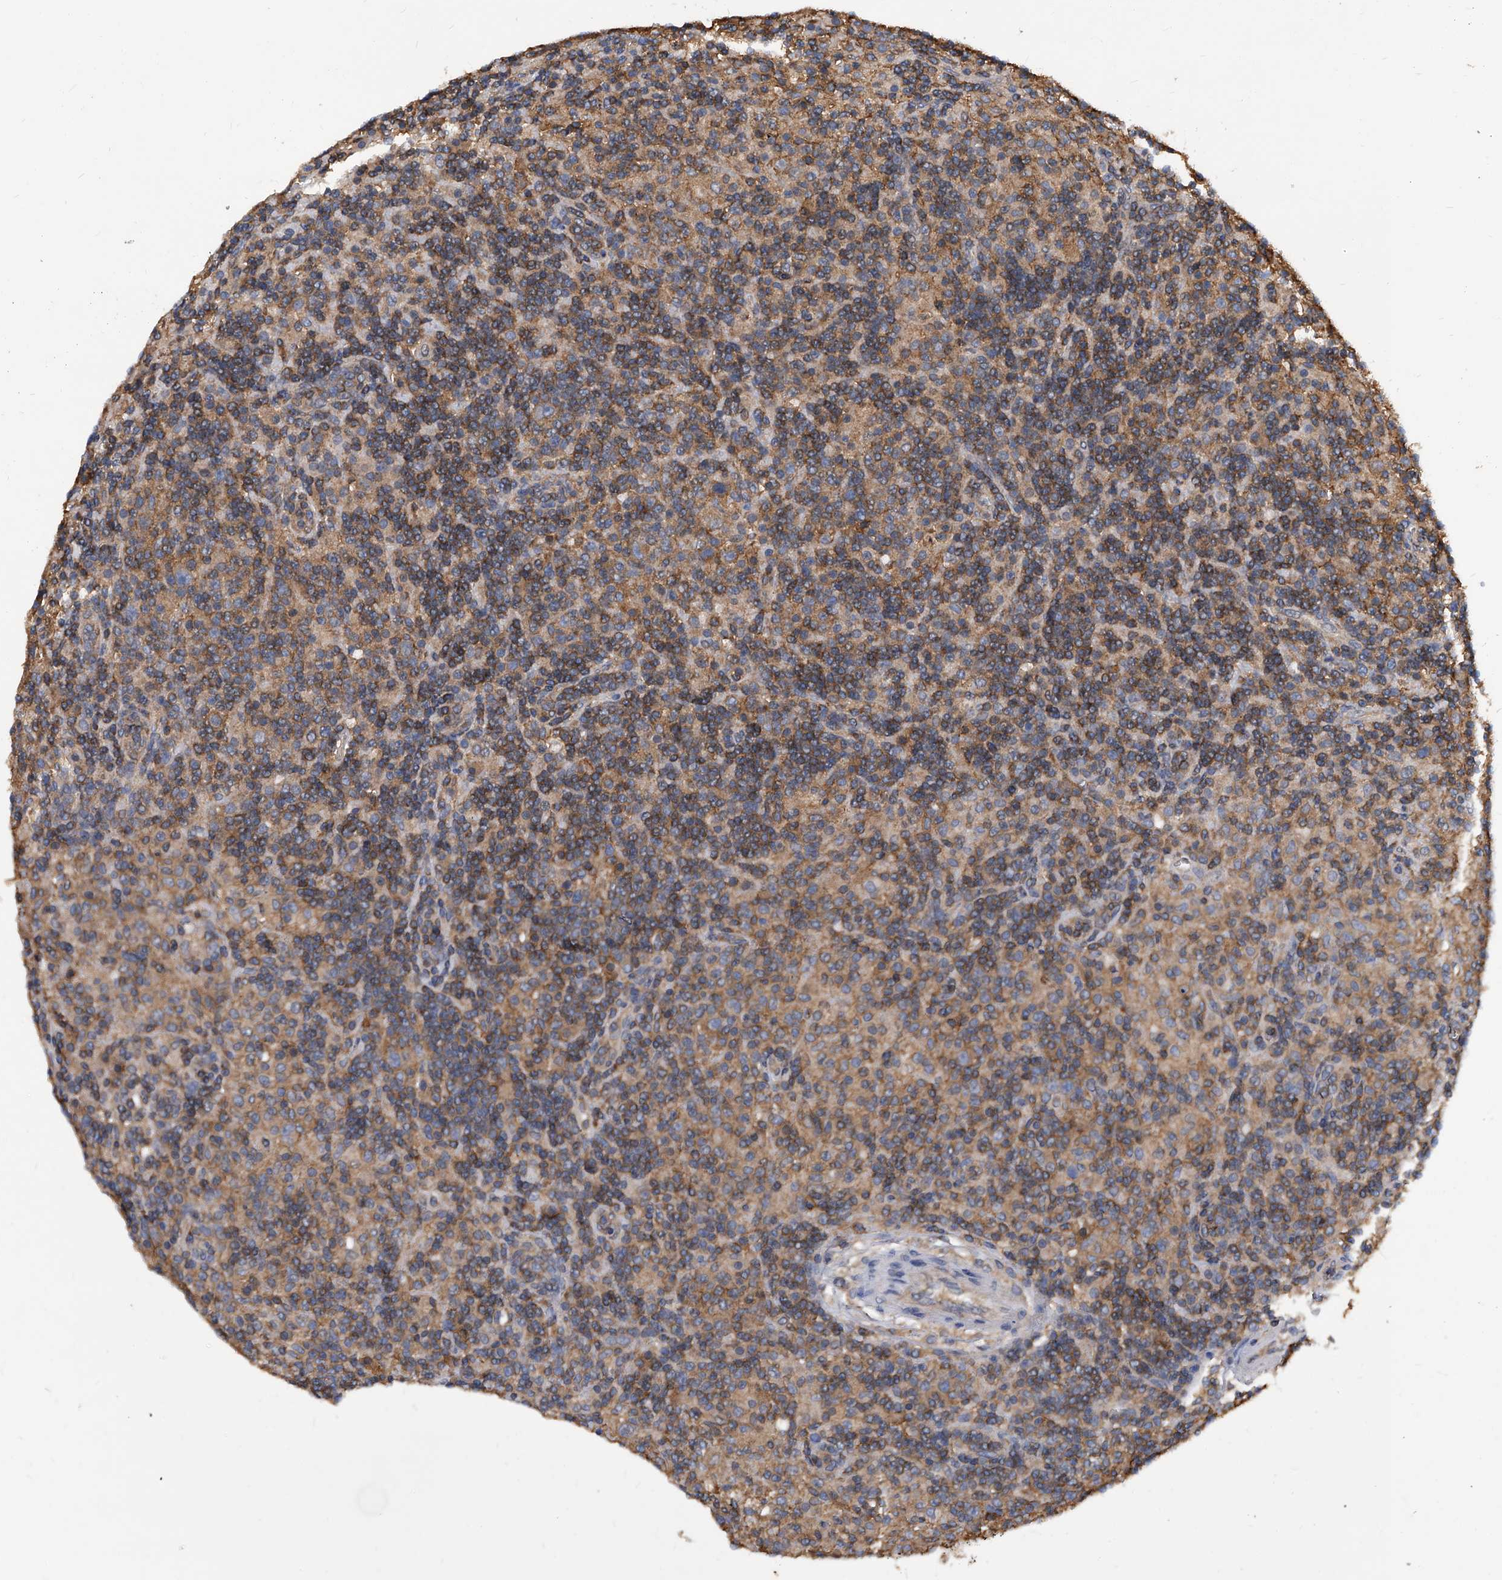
{"staining": {"intensity": "negative", "quantity": "none", "location": "none"}, "tissue": "lymphoma", "cell_type": "Tumor cells", "image_type": "cancer", "snomed": [{"axis": "morphology", "description": "Hodgkin's disease, NOS"}, {"axis": "topography", "description": "Lymph node"}], "caption": "Tumor cells show no significant staining in Hodgkin's disease.", "gene": "ATG5", "patient": {"sex": "male", "age": 70}}